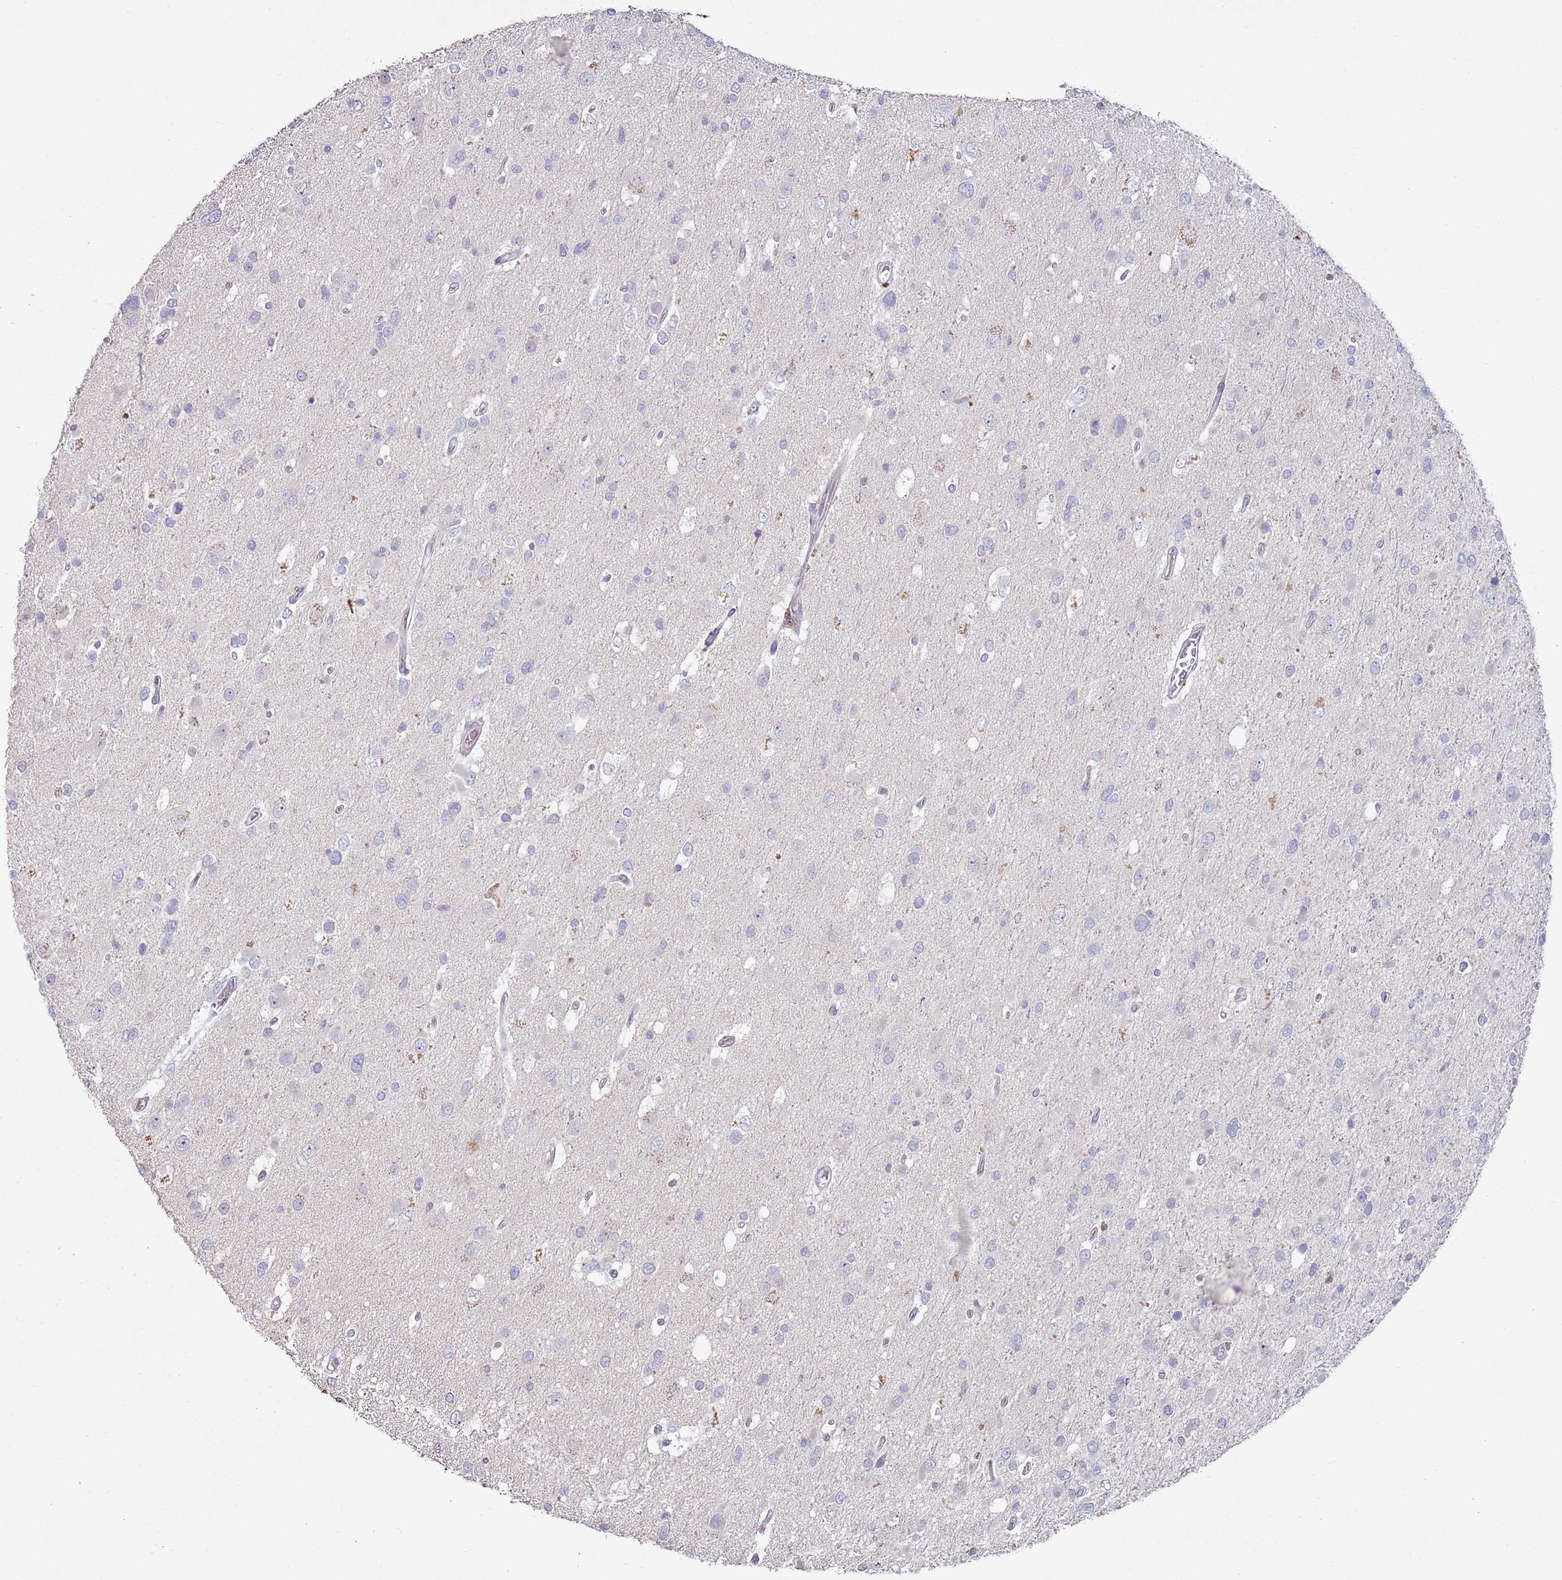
{"staining": {"intensity": "negative", "quantity": "none", "location": "none"}, "tissue": "glioma", "cell_type": "Tumor cells", "image_type": "cancer", "snomed": [{"axis": "morphology", "description": "Glioma, malignant, High grade"}, {"axis": "topography", "description": "Brain"}], "caption": "This image is of malignant glioma (high-grade) stained with immunohistochemistry to label a protein in brown with the nuclei are counter-stained blue. There is no positivity in tumor cells. (Stains: DAB (3,3'-diaminobenzidine) IHC with hematoxylin counter stain, Microscopy: brightfield microscopy at high magnification).", "gene": "LACC1", "patient": {"sex": "male", "age": 53}}